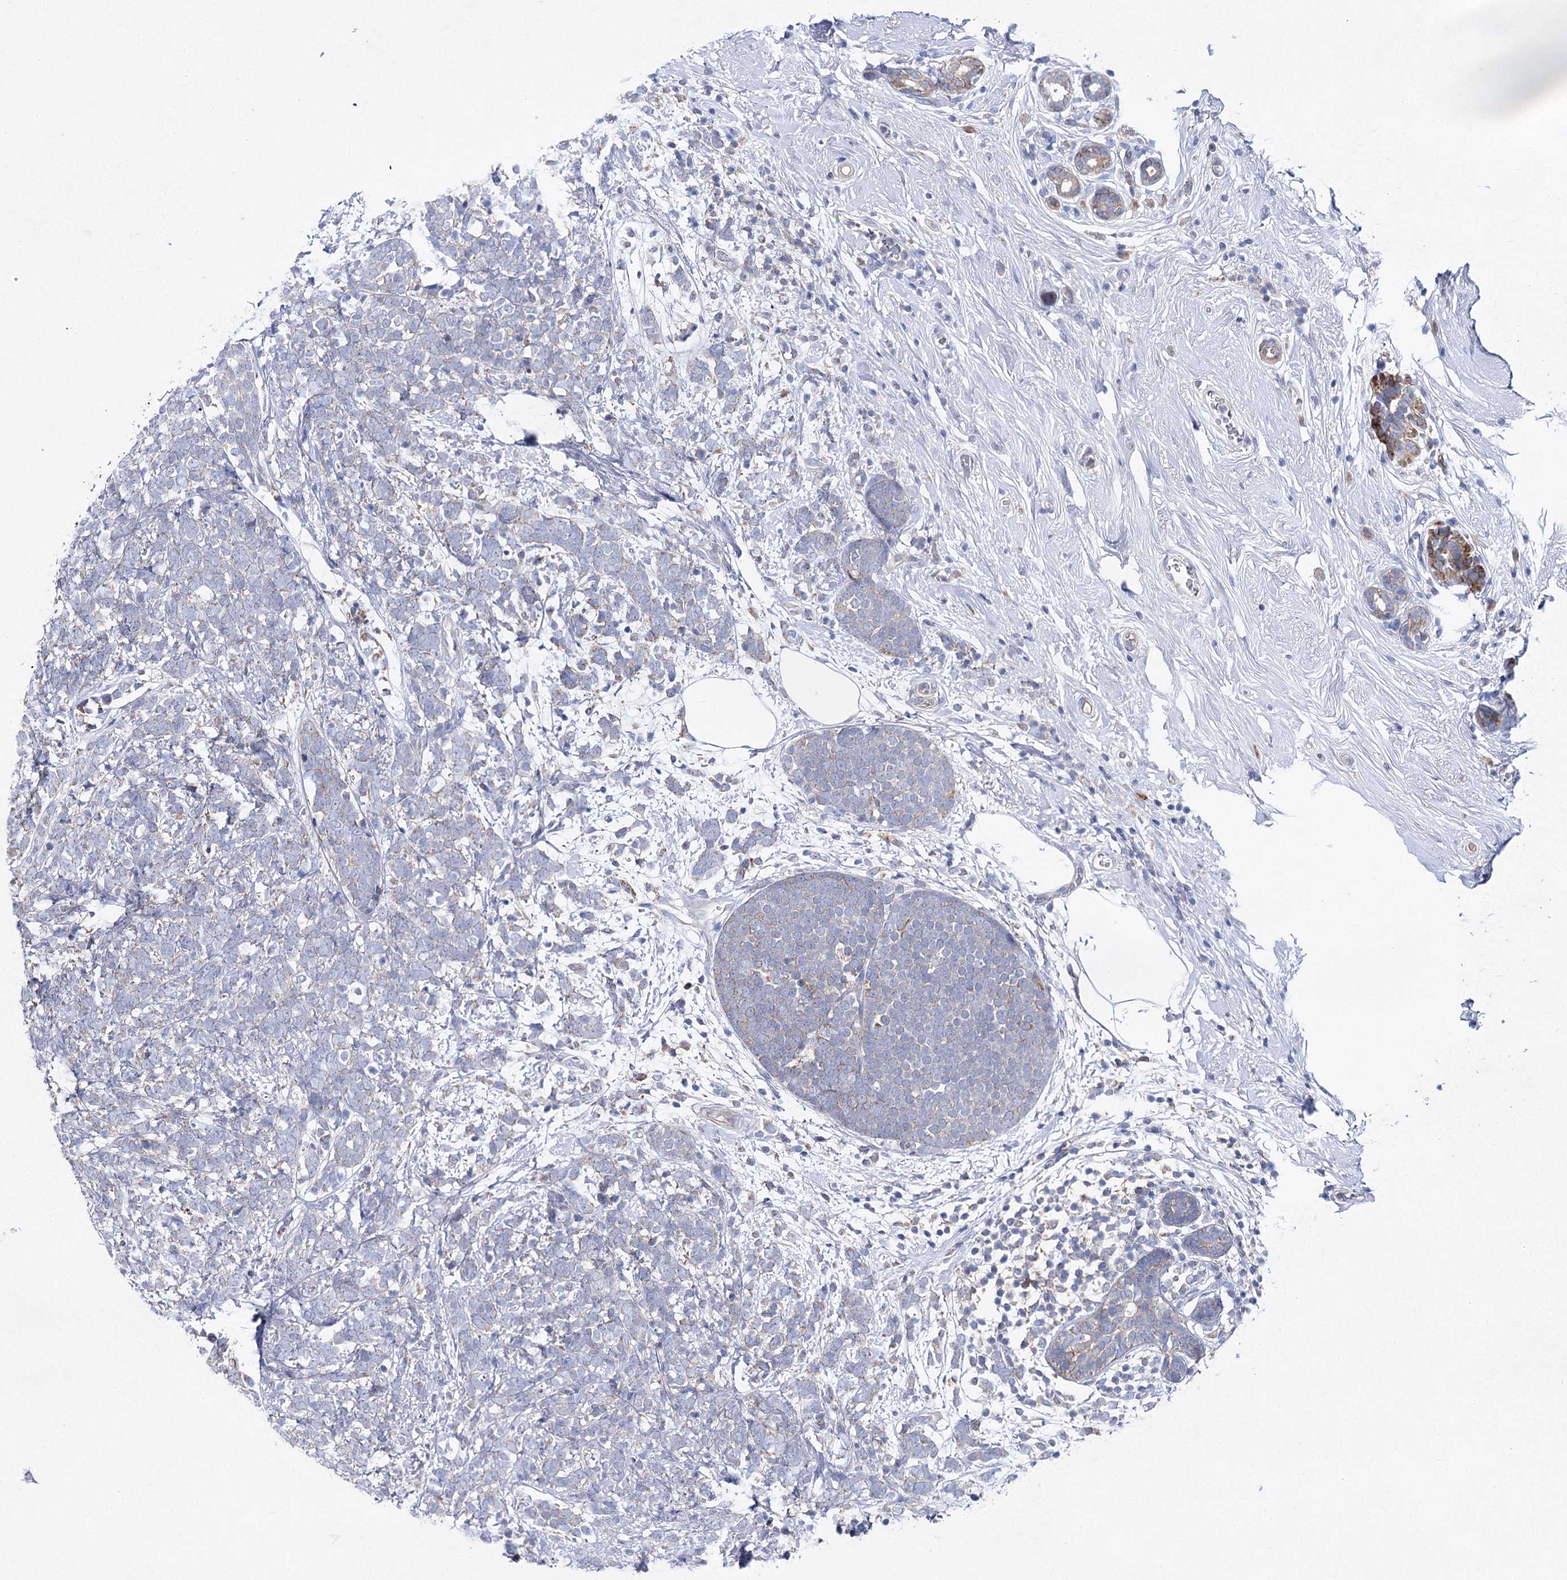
{"staining": {"intensity": "negative", "quantity": "none", "location": "none"}, "tissue": "breast cancer", "cell_type": "Tumor cells", "image_type": "cancer", "snomed": [{"axis": "morphology", "description": "Lobular carcinoma"}, {"axis": "topography", "description": "Breast"}], "caption": "The photomicrograph reveals no significant expression in tumor cells of lobular carcinoma (breast).", "gene": "COX15", "patient": {"sex": "female", "age": 58}}